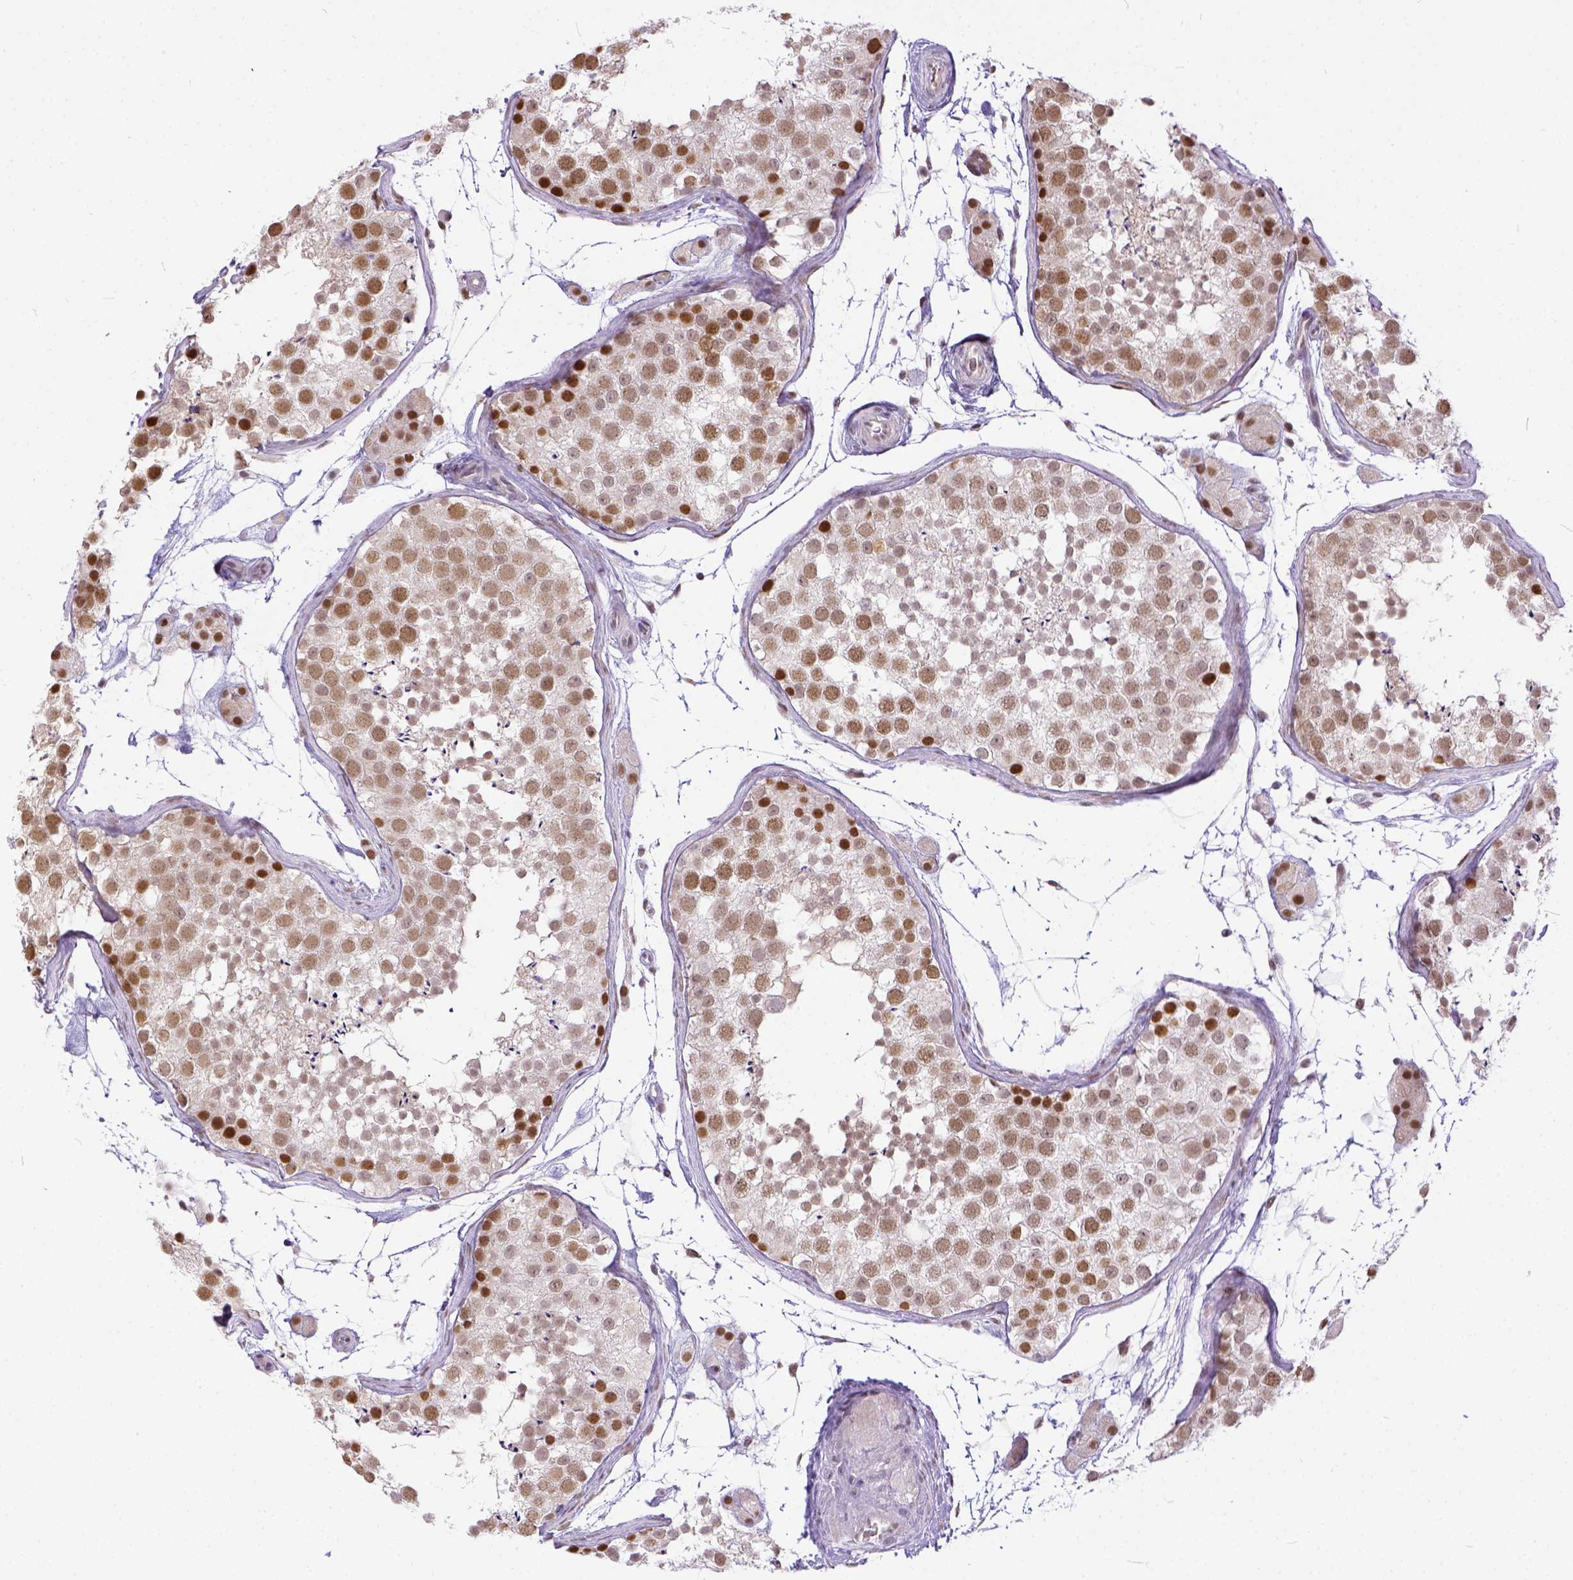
{"staining": {"intensity": "moderate", "quantity": ">75%", "location": "nuclear"}, "tissue": "testis", "cell_type": "Cells in seminiferous ducts", "image_type": "normal", "snomed": [{"axis": "morphology", "description": "Normal tissue, NOS"}, {"axis": "topography", "description": "Testis"}], "caption": "Moderate nuclear positivity is identified in approximately >75% of cells in seminiferous ducts in unremarkable testis. The protein of interest is shown in brown color, while the nuclei are stained blue.", "gene": "ERCC1", "patient": {"sex": "male", "age": 41}}